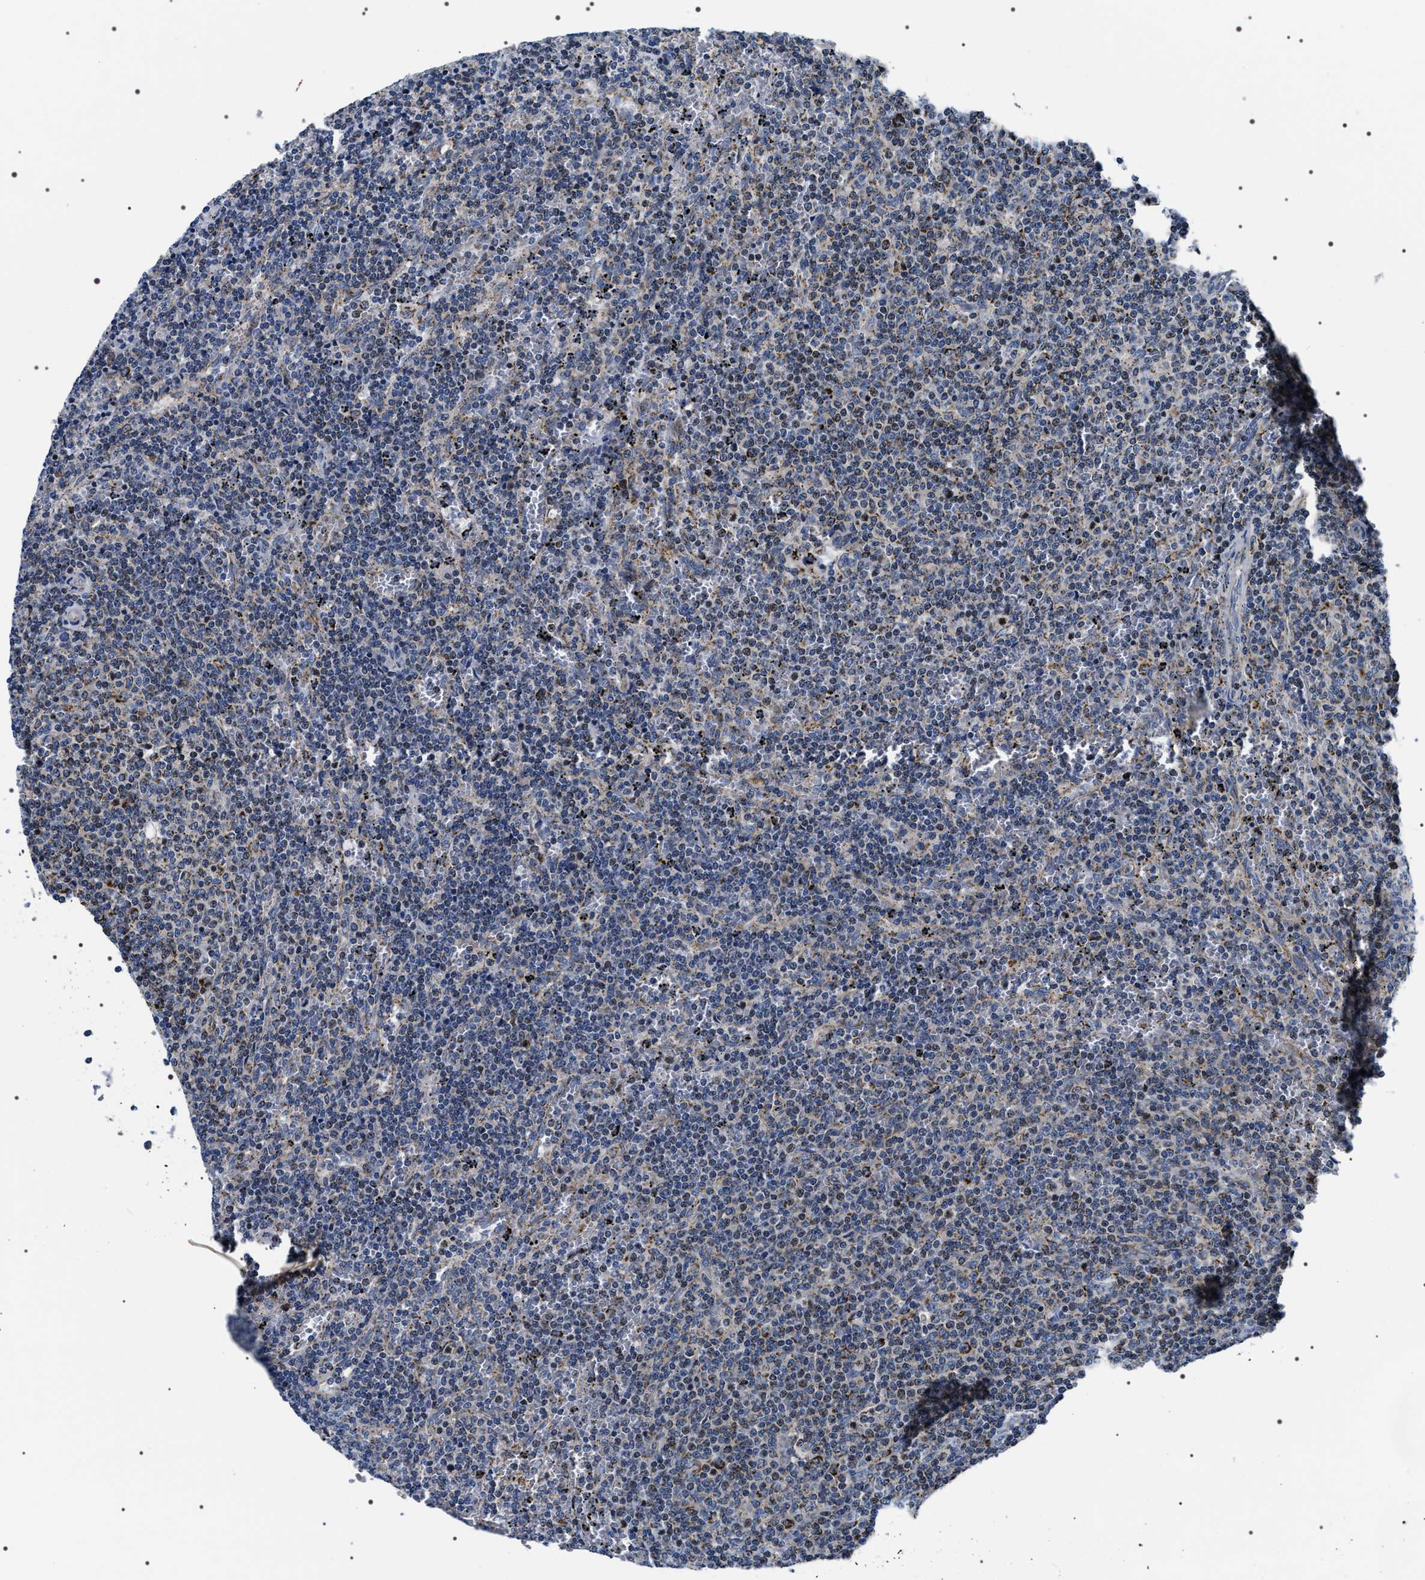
{"staining": {"intensity": "strong", "quantity": "<25%", "location": "cytoplasmic/membranous"}, "tissue": "lymphoma", "cell_type": "Tumor cells", "image_type": "cancer", "snomed": [{"axis": "morphology", "description": "Malignant lymphoma, non-Hodgkin's type, Low grade"}, {"axis": "topography", "description": "Spleen"}], "caption": "Human malignant lymphoma, non-Hodgkin's type (low-grade) stained with a brown dye reveals strong cytoplasmic/membranous positive expression in about <25% of tumor cells.", "gene": "NTMT1", "patient": {"sex": "female", "age": 50}}